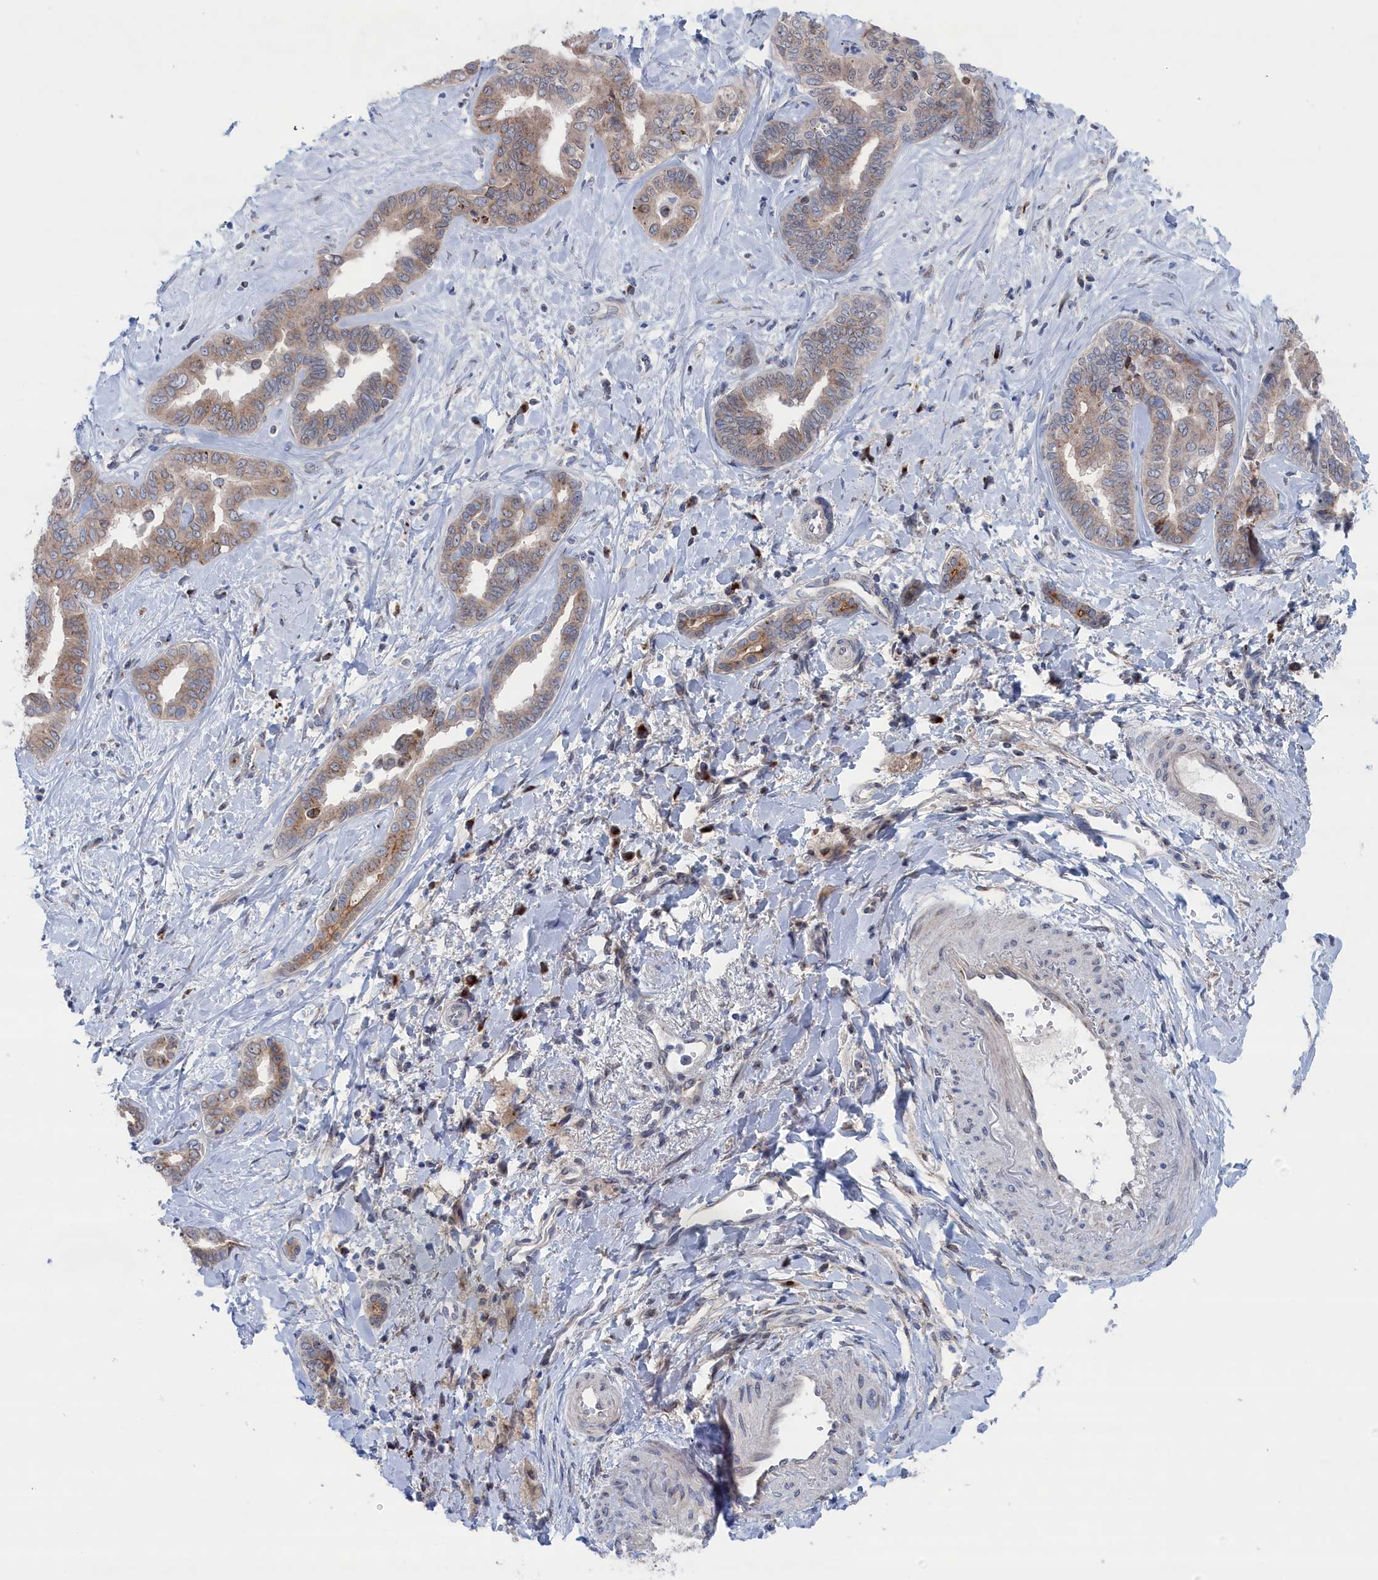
{"staining": {"intensity": "moderate", "quantity": "25%-75%", "location": "cytoplasmic/membranous"}, "tissue": "liver cancer", "cell_type": "Tumor cells", "image_type": "cancer", "snomed": [{"axis": "morphology", "description": "Cholangiocarcinoma"}, {"axis": "topography", "description": "Liver"}], "caption": "Moderate cytoplasmic/membranous staining is identified in about 25%-75% of tumor cells in liver cancer (cholangiocarcinoma). The staining is performed using DAB brown chromogen to label protein expression. The nuclei are counter-stained blue using hematoxylin.", "gene": "IRX1", "patient": {"sex": "female", "age": 77}}